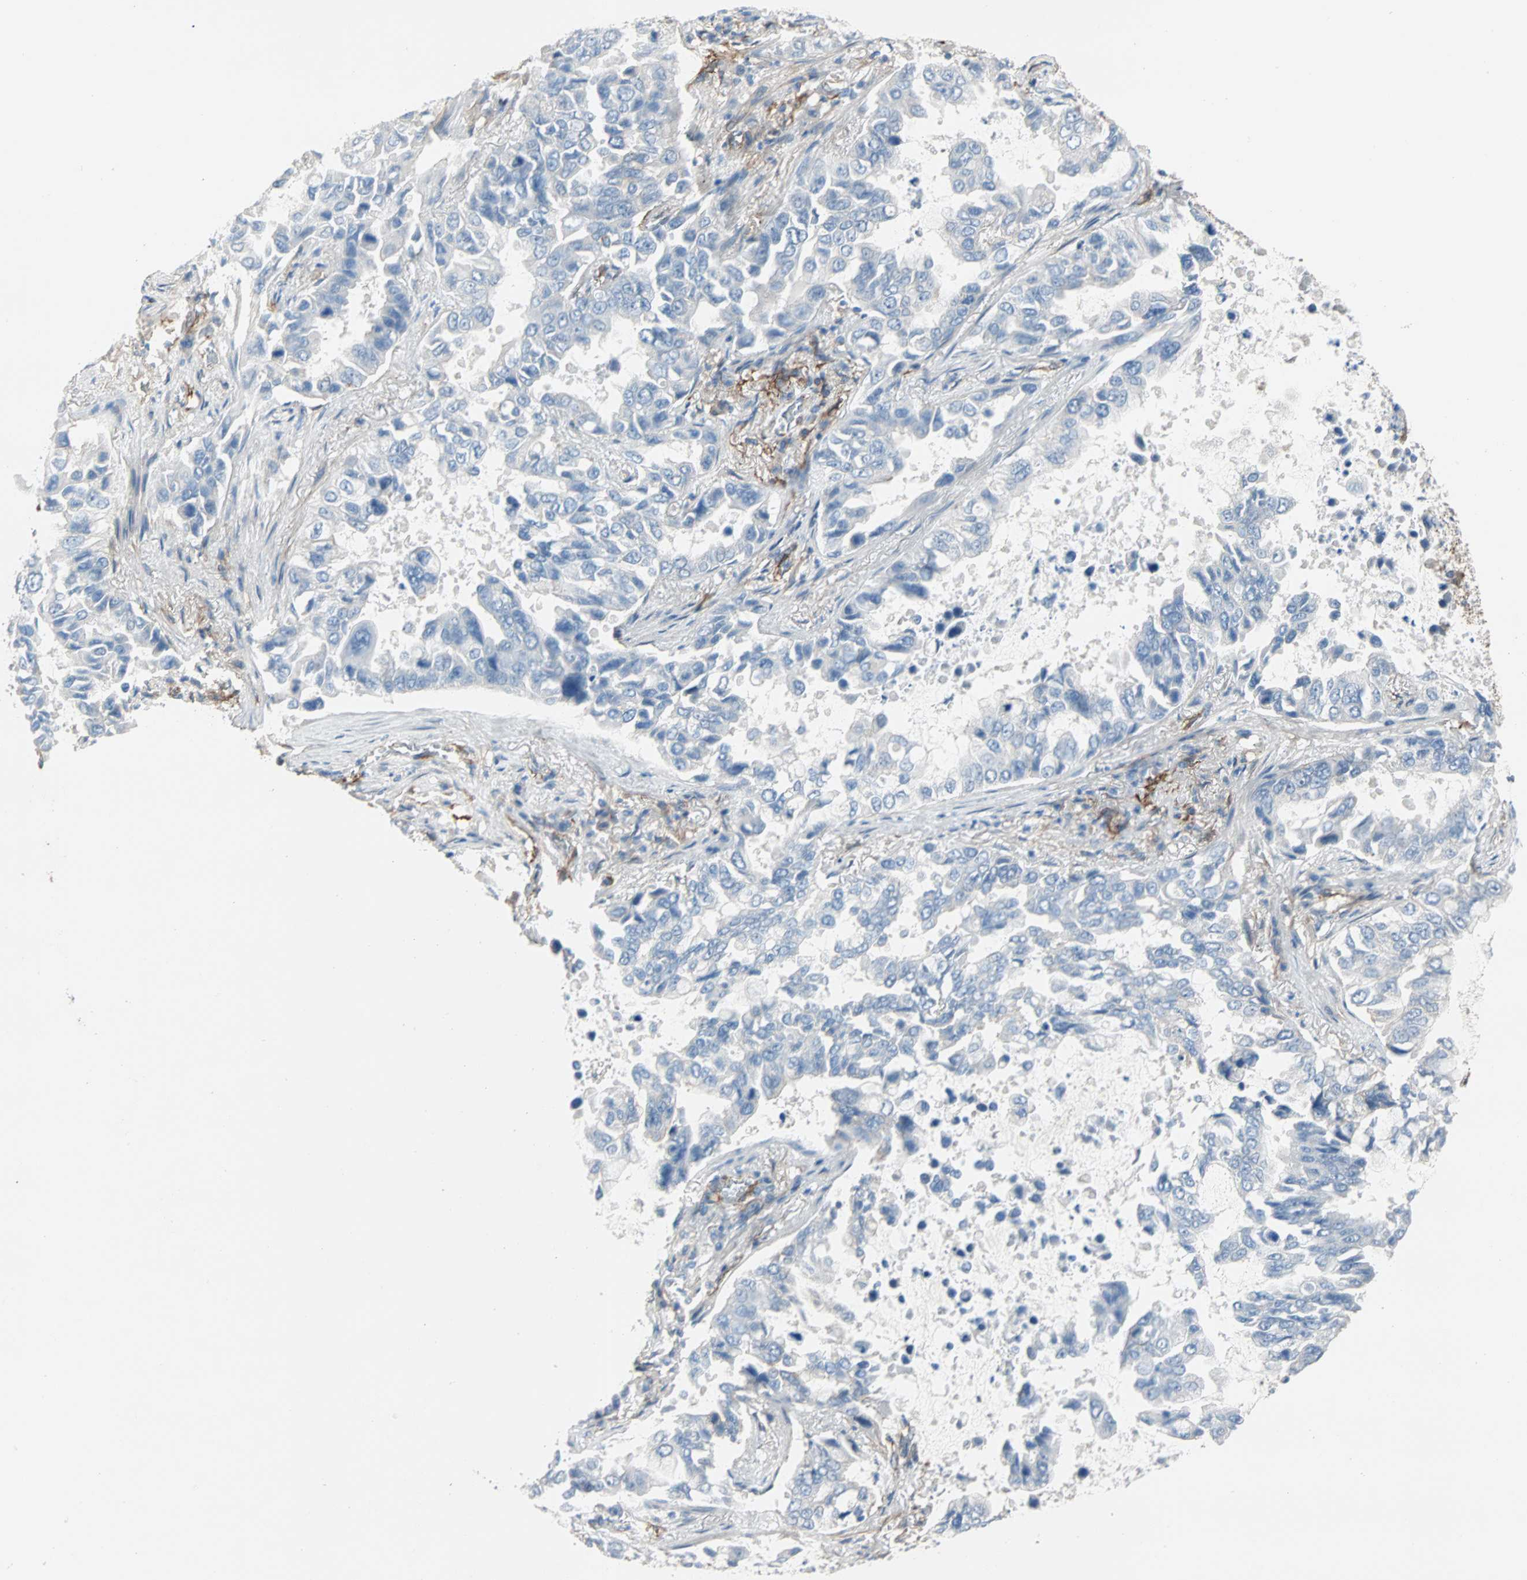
{"staining": {"intensity": "negative", "quantity": "none", "location": "none"}, "tissue": "lung cancer", "cell_type": "Tumor cells", "image_type": "cancer", "snomed": [{"axis": "morphology", "description": "Adenocarcinoma, NOS"}, {"axis": "topography", "description": "Lung"}], "caption": "IHC image of human lung adenocarcinoma stained for a protein (brown), which reveals no staining in tumor cells. (IHC, brightfield microscopy, high magnification).", "gene": "EPB41L2", "patient": {"sex": "male", "age": 64}}